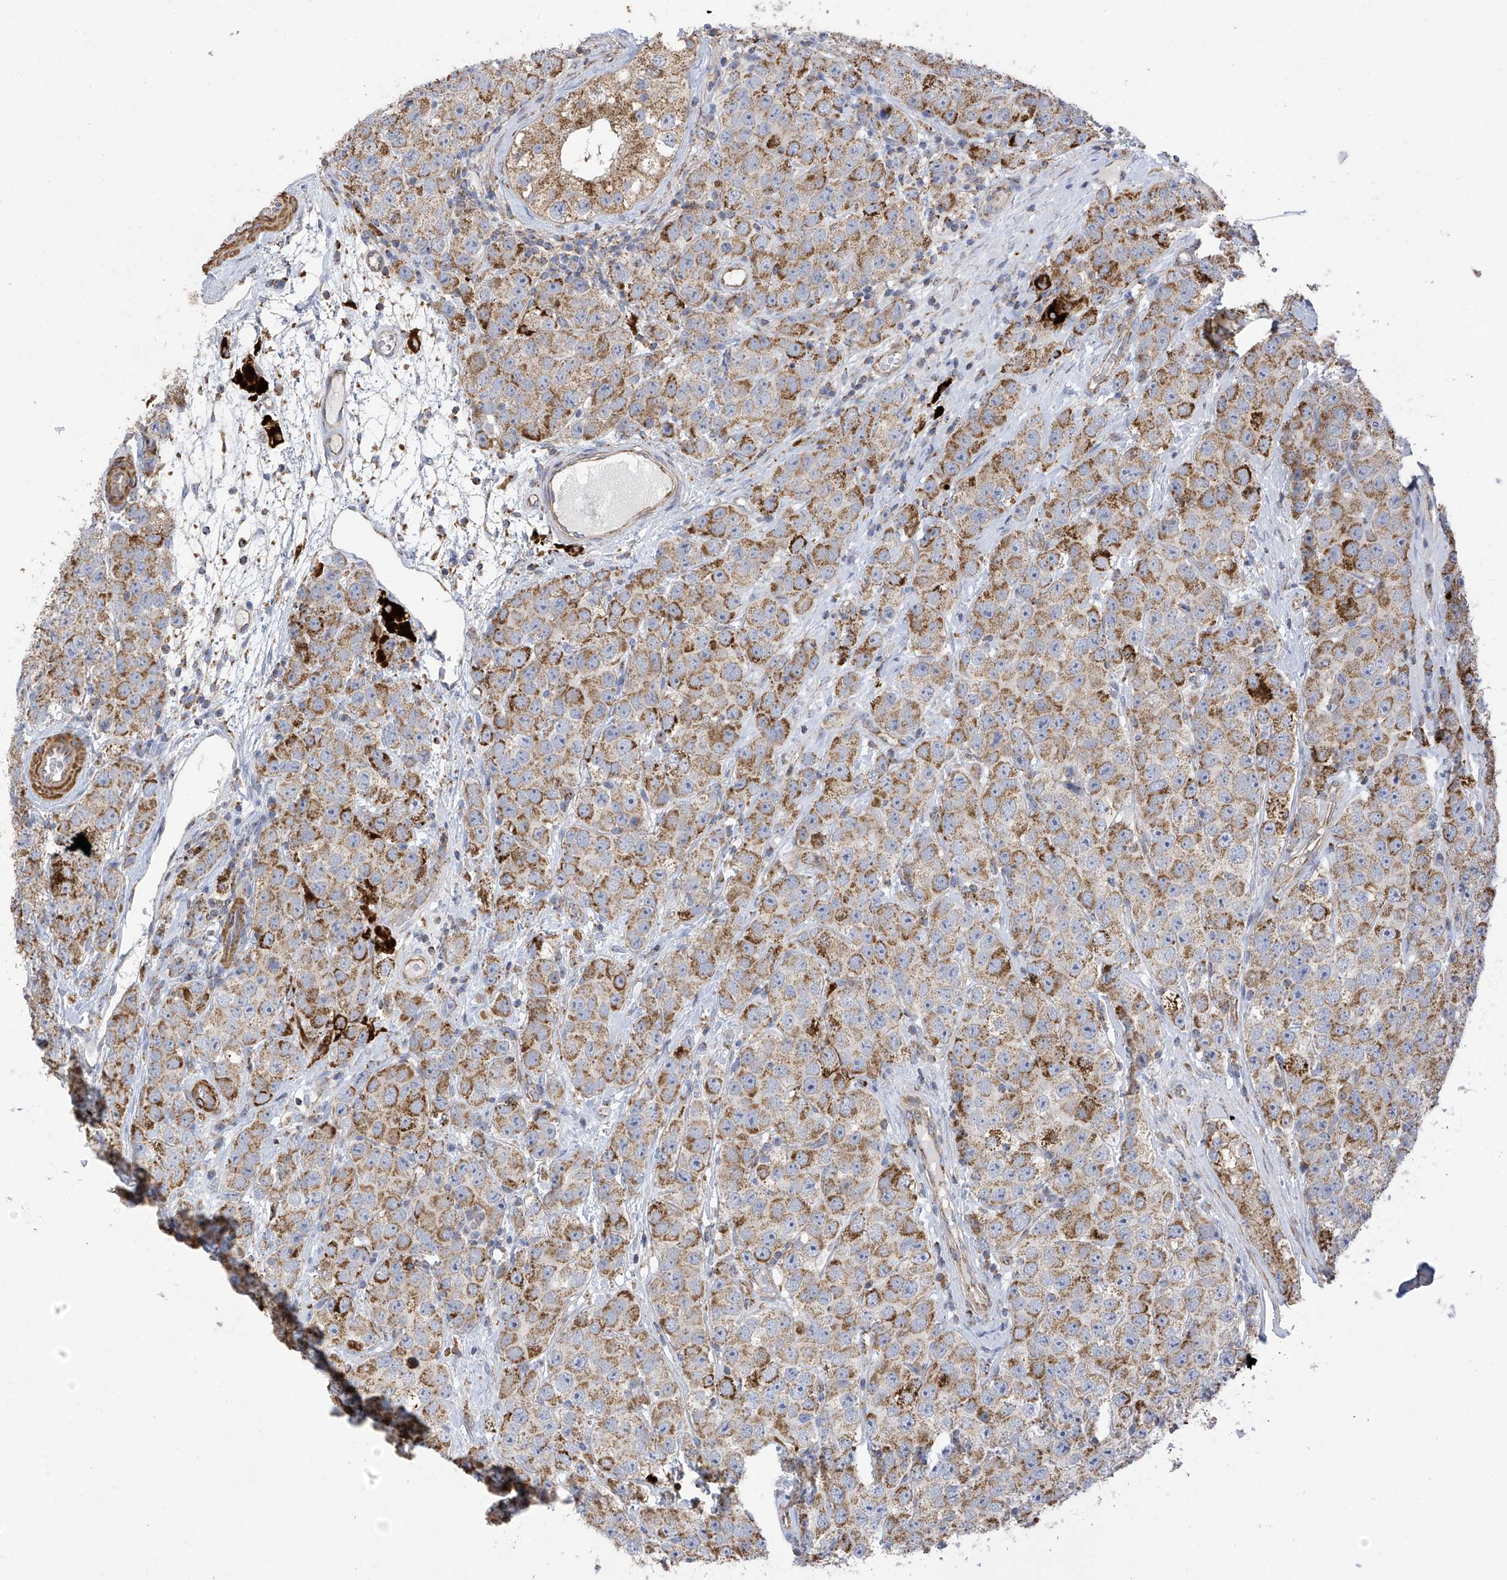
{"staining": {"intensity": "moderate", "quantity": ">75%", "location": "cytoplasmic/membranous"}, "tissue": "testis cancer", "cell_type": "Tumor cells", "image_type": "cancer", "snomed": [{"axis": "morphology", "description": "Seminoma, NOS"}, {"axis": "topography", "description": "Testis"}], "caption": "There is medium levels of moderate cytoplasmic/membranous expression in tumor cells of testis cancer (seminoma), as demonstrated by immunohistochemical staining (brown color).", "gene": "ITM2B", "patient": {"sex": "male", "age": 28}}